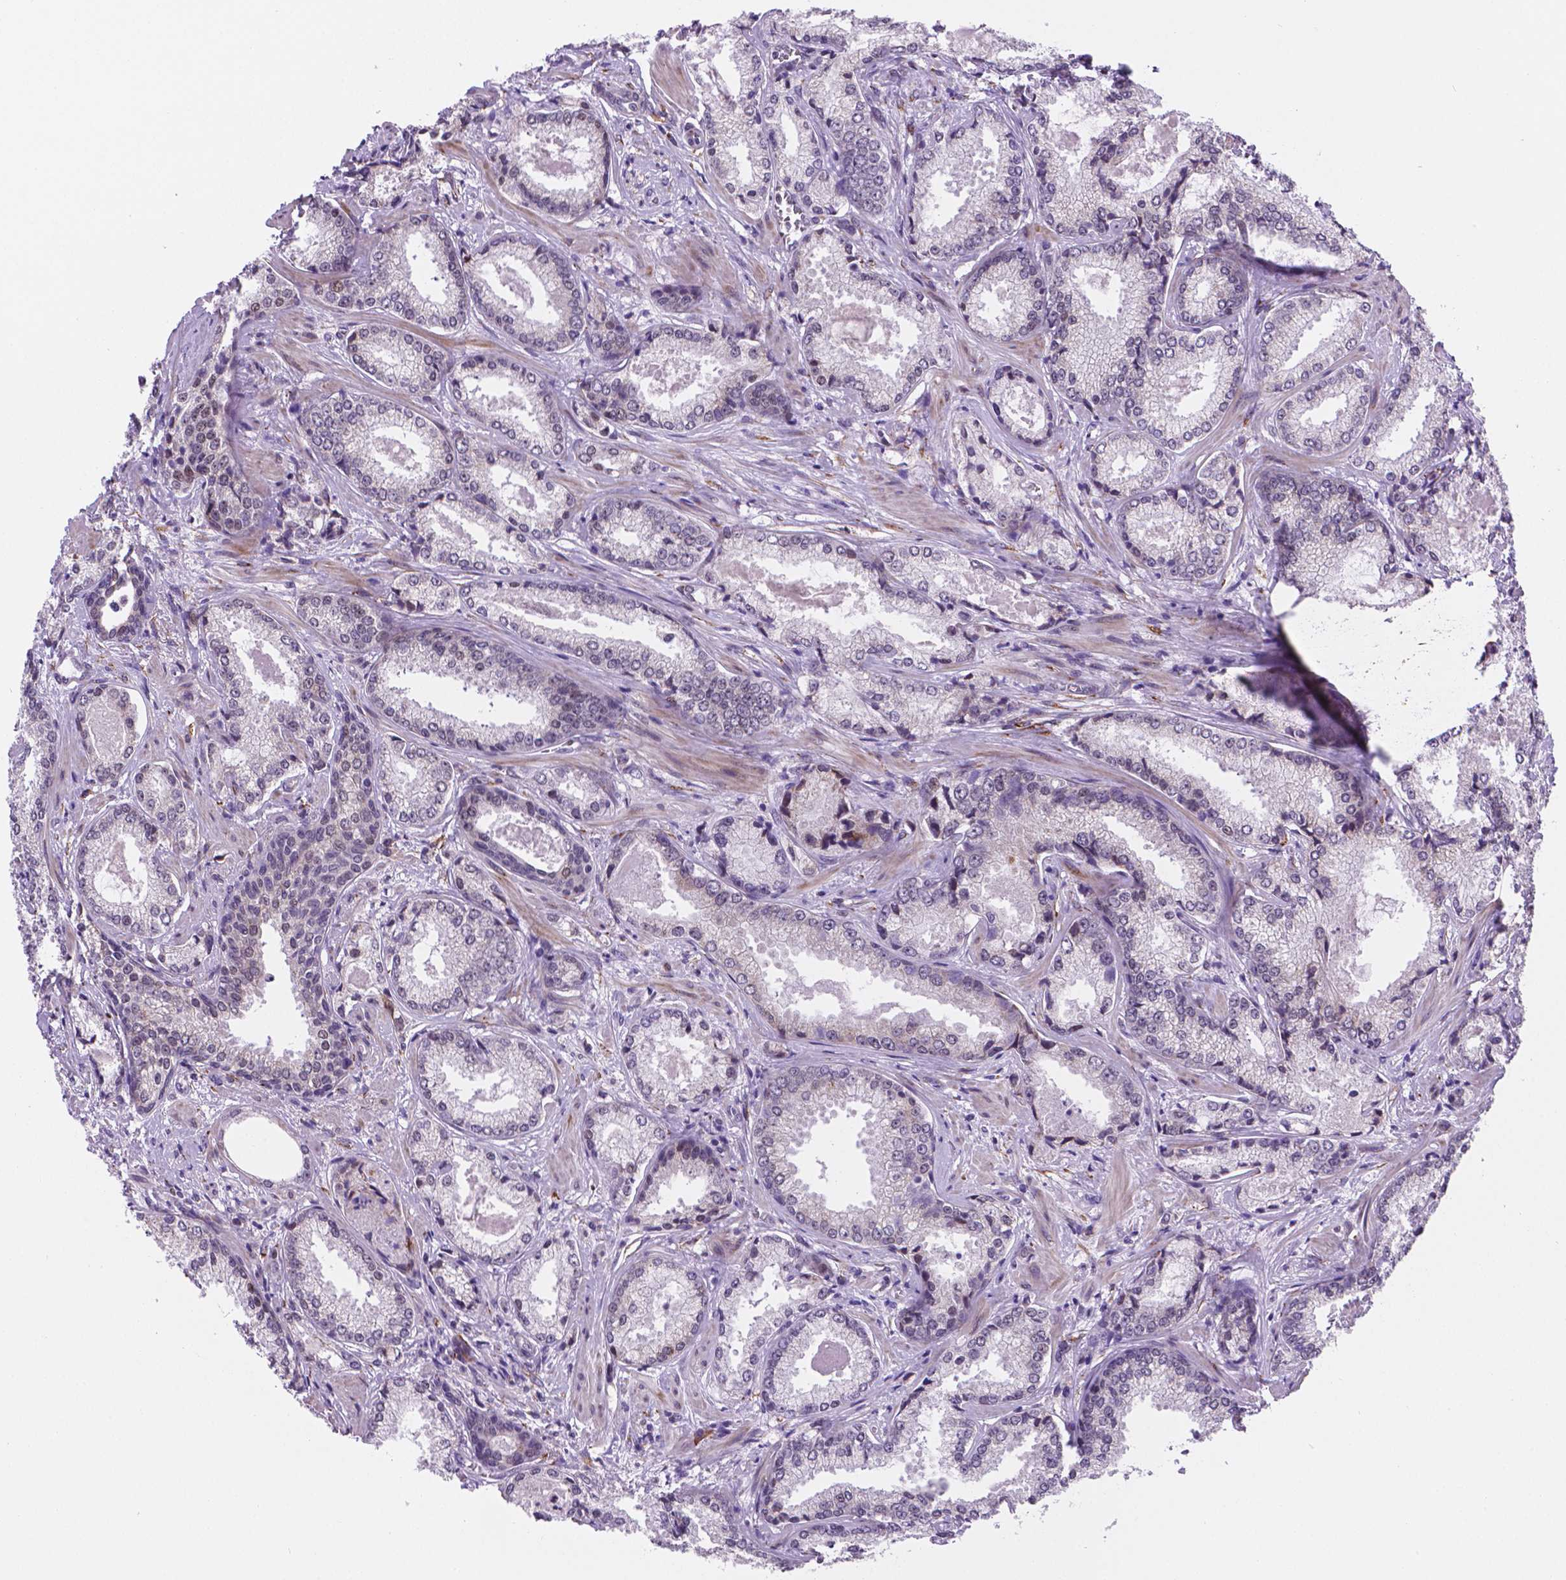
{"staining": {"intensity": "negative", "quantity": "none", "location": "none"}, "tissue": "prostate cancer", "cell_type": "Tumor cells", "image_type": "cancer", "snomed": [{"axis": "morphology", "description": "Adenocarcinoma, Low grade"}, {"axis": "topography", "description": "Prostate"}], "caption": "High magnification brightfield microscopy of prostate adenocarcinoma (low-grade) stained with DAB (3,3'-diaminobenzidine) (brown) and counterstained with hematoxylin (blue): tumor cells show no significant positivity.", "gene": "FNIP1", "patient": {"sex": "male", "age": 56}}